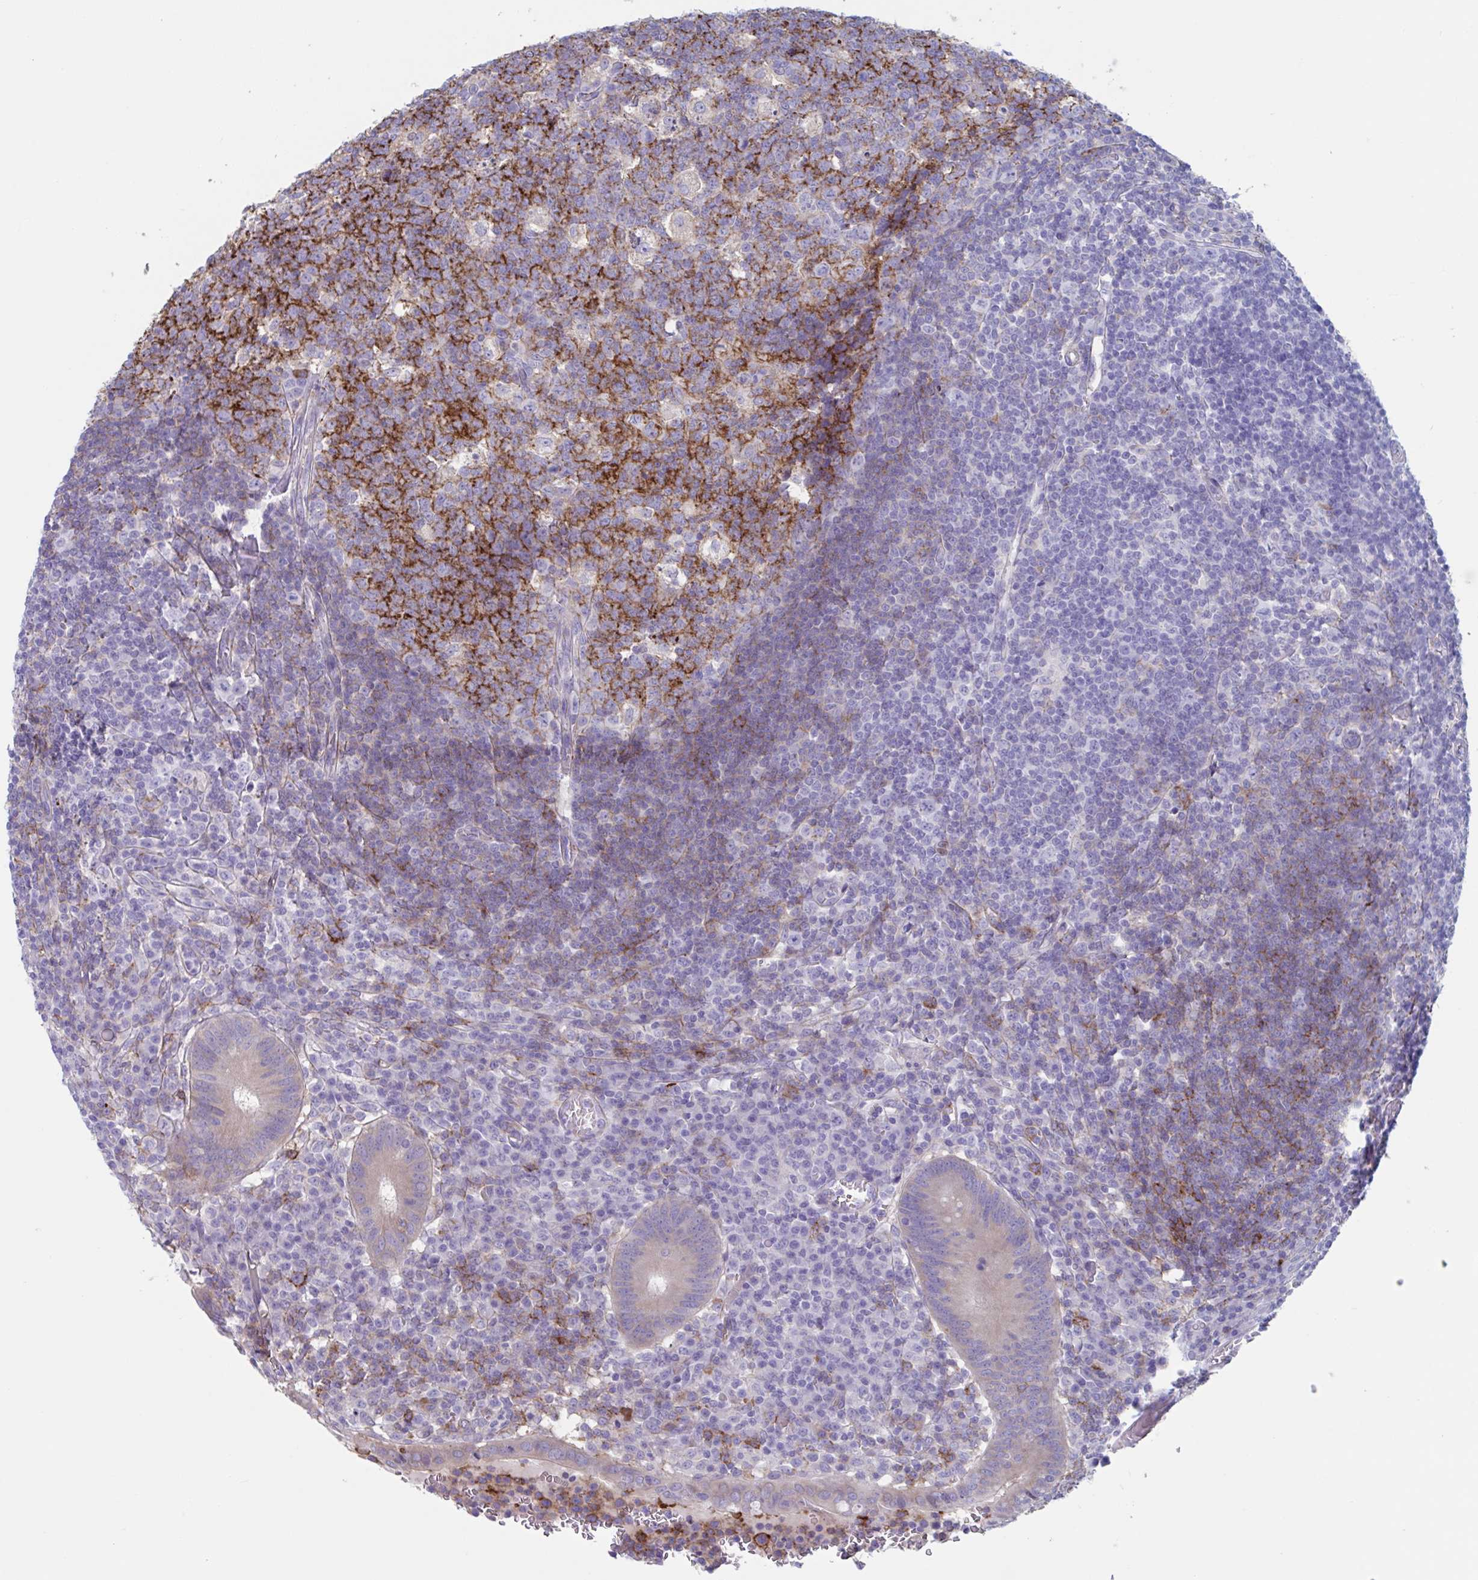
{"staining": {"intensity": "moderate", "quantity": "25%-75%", "location": "cytoplasmic/membranous"}, "tissue": "appendix", "cell_type": "Glandular cells", "image_type": "normal", "snomed": [{"axis": "morphology", "description": "Normal tissue, NOS"}, {"axis": "topography", "description": "Appendix"}], "caption": "Immunohistochemistry staining of benign appendix, which exhibits medium levels of moderate cytoplasmic/membranous positivity in about 25%-75% of glandular cells indicating moderate cytoplasmic/membranous protein positivity. The staining was performed using DAB (3,3'-diaminobenzidine) (brown) for protein detection and nuclei were counterstained in hematoxylin (blue).", "gene": "LPIN3", "patient": {"sex": "male", "age": 18}}